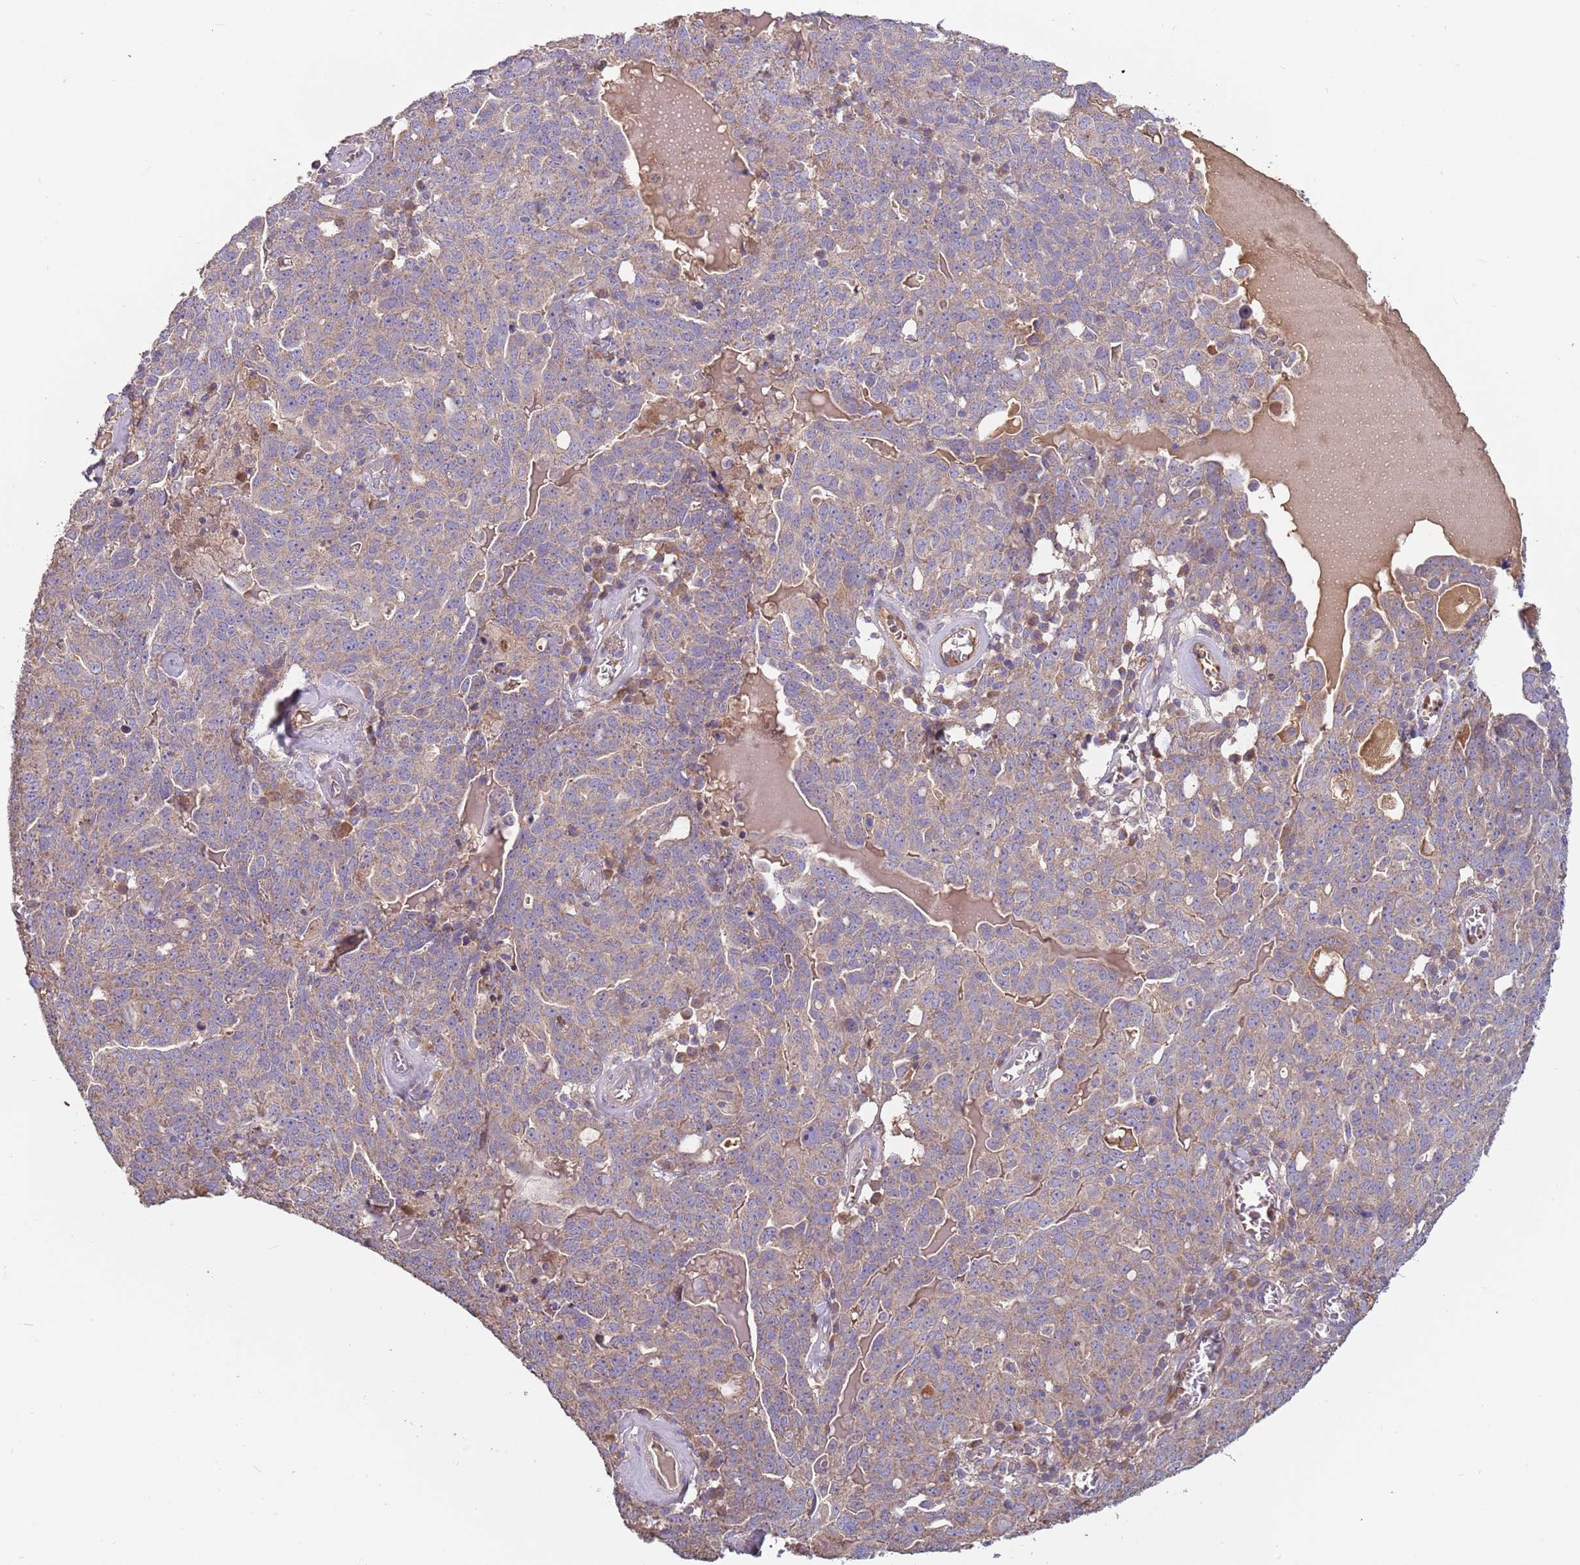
{"staining": {"intensity": "weak", "quantity": ">75%", "location": "cytoplasmic/membranous"}, "tissue": "ovarian cancer", "cell_type": "Tumor cells", "image_type": "cancer", "snomed": [{"axis": "morphology", "description": "Carcinoma, endometroid"}, {"axis": "topography", "description": "Ovary"}], "caption": "A micrograph of ovarian cancer stained for a protein reveals weak cytoplasmic/membranous brown staining in tumor cells.", "gene": "TRMO", "patient": {"sex": "female", "age": 62}}